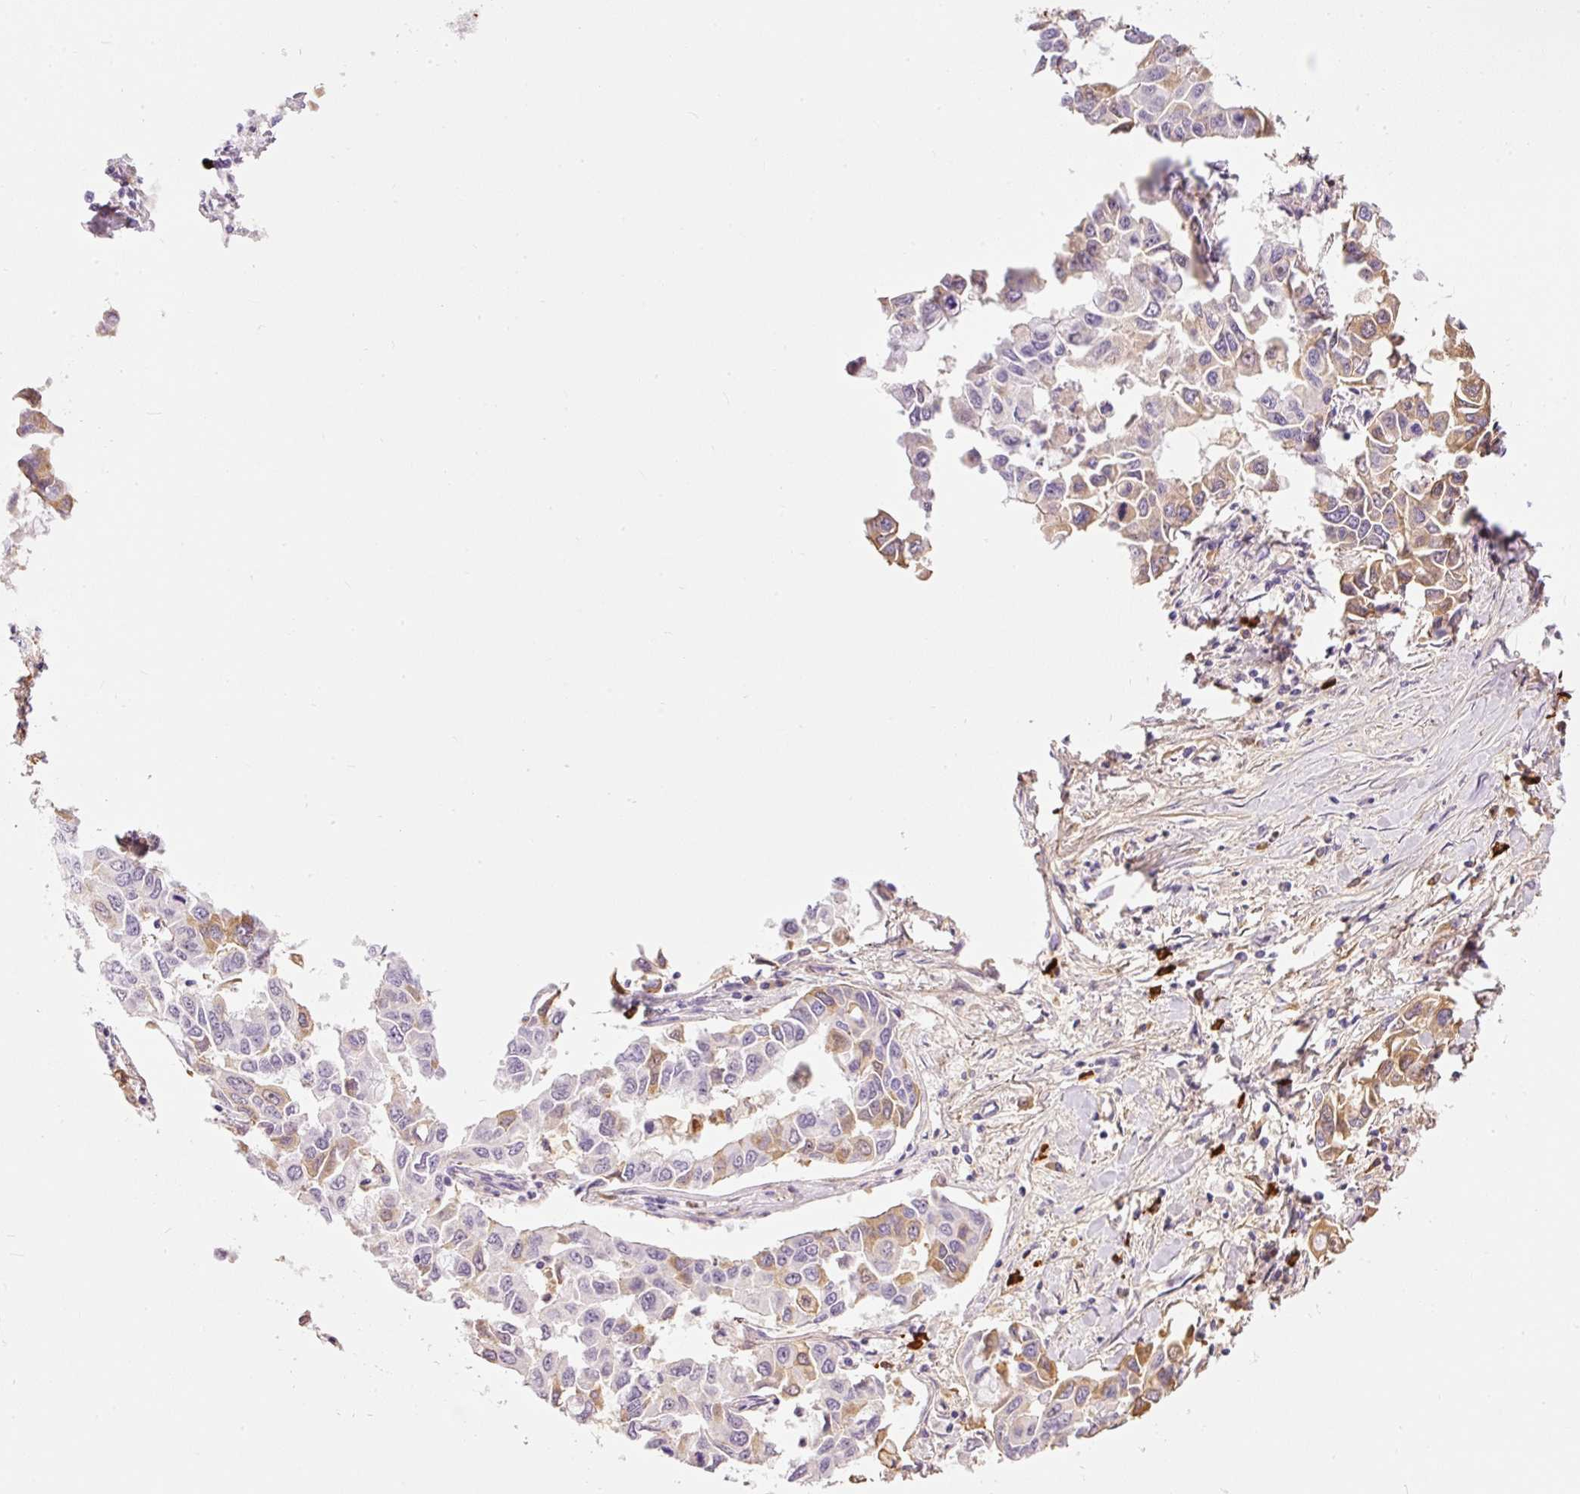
{"staining": {"intensity": "moderate", "quantity": "<25%", "location": "cytoplasmic/membranous"}, "tissue": "lung cancer", "cell_type": "Tumor cells", "image_type": "cancer", "snomed": [{"axis": "morphology", "description": "Adenocarcinoma, NOS"}, {"axis": "topography", "description": "Lung"}], "caption": "Human lung cancer (adenocarcinoma) stained for a protein (brown) demonstrates moderate cytoplasmic/membranous positive expression in about <25% of tumor cells.", "gene": "PRPF38B", "patient": {"sex": "male", "age": 64}}